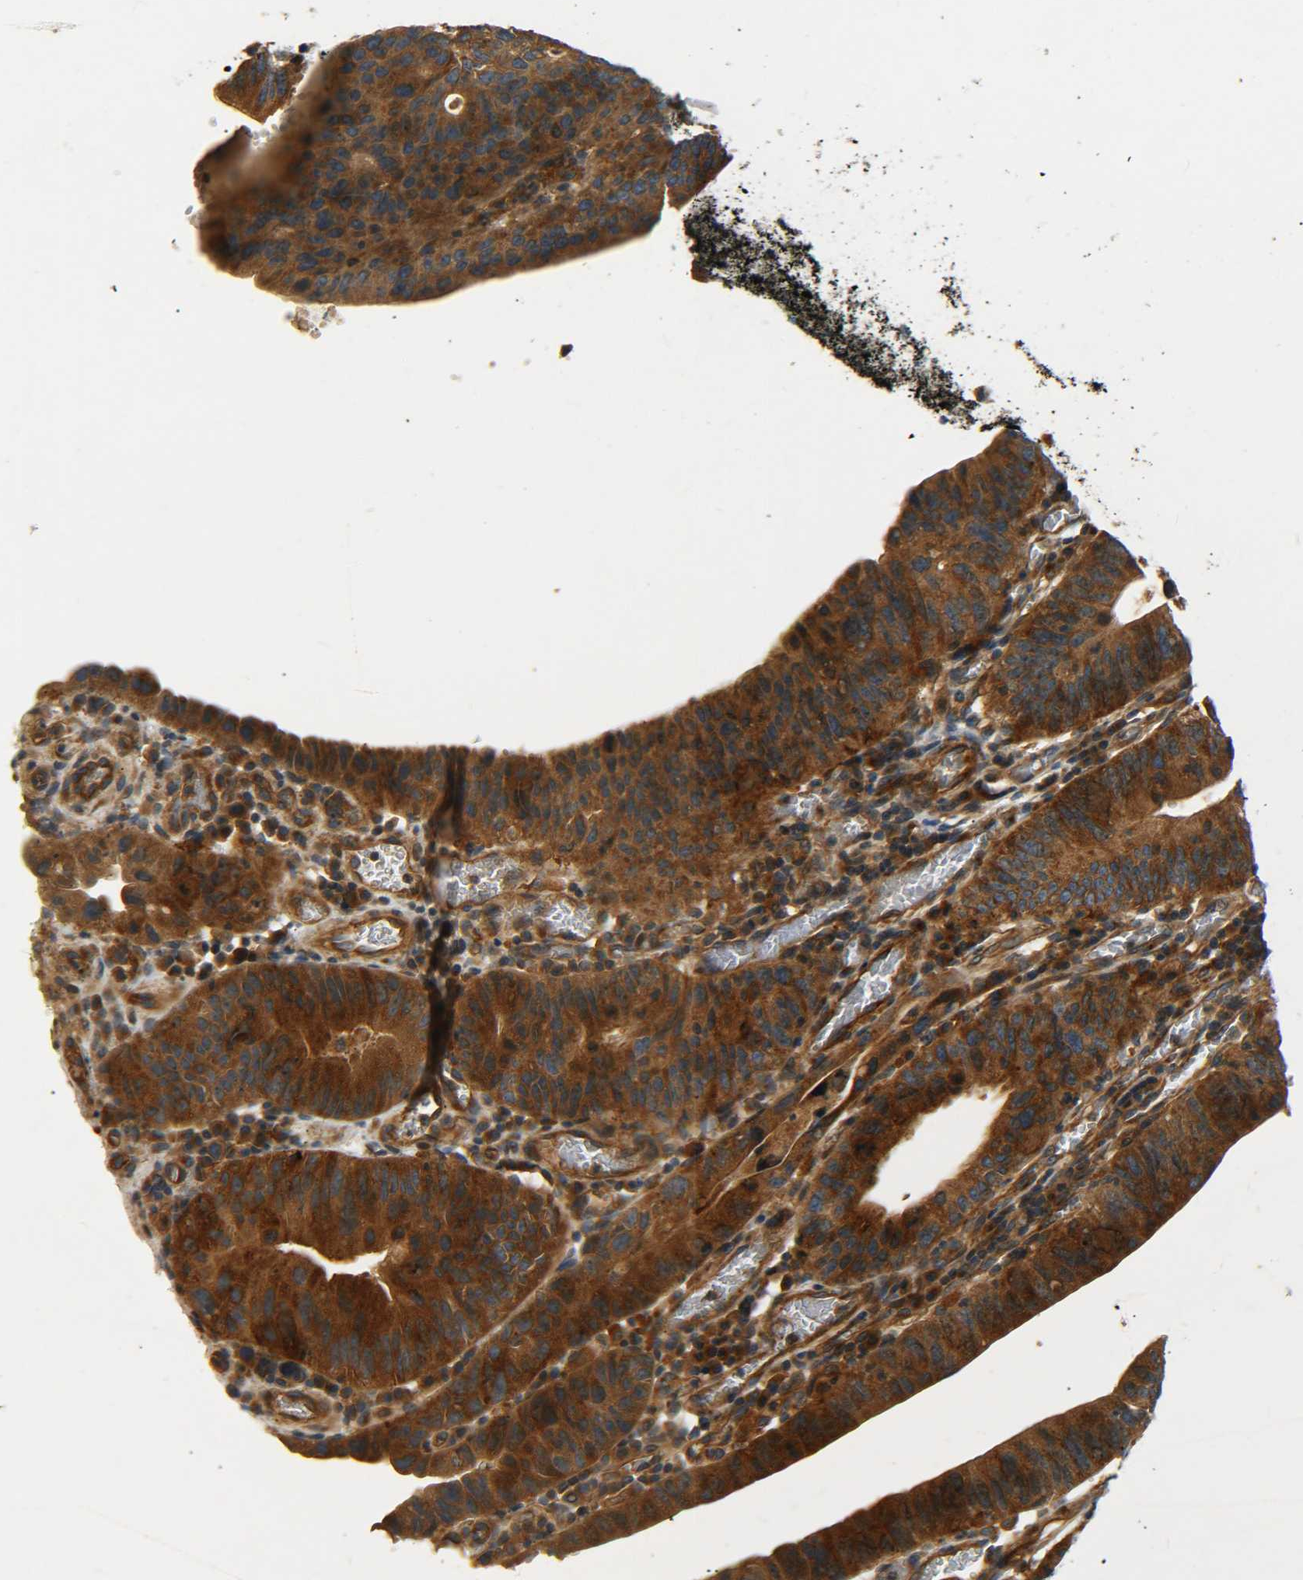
{"staining": {"intensity": "strong", "quantity": ">75%", "location": "cytoplasmic/membranous"}, "tissue": "stomach cancer", "cell_type": "Tumor cells", "image_type": "cancer", "snomed": [{"axis": "morphology", "description": "Adenocarcinoma, NOS"}, {"axis": "topography", "description": "Stomach"}], "caption": "Immunohistochemistry staining of adenocarcinoma (stomach), which reveals high levels of strong cytoplasmic/membranous expression in about >75% of tumor cells indicating strong cytoplasmic/membranous protein positivity. The staining was performed using DAB (brown) for protein detection and nuclei were counterstained in hematoxylin (blue).", "gene": "LRCH3", "patient": {"sex": "male", "age": 59}}